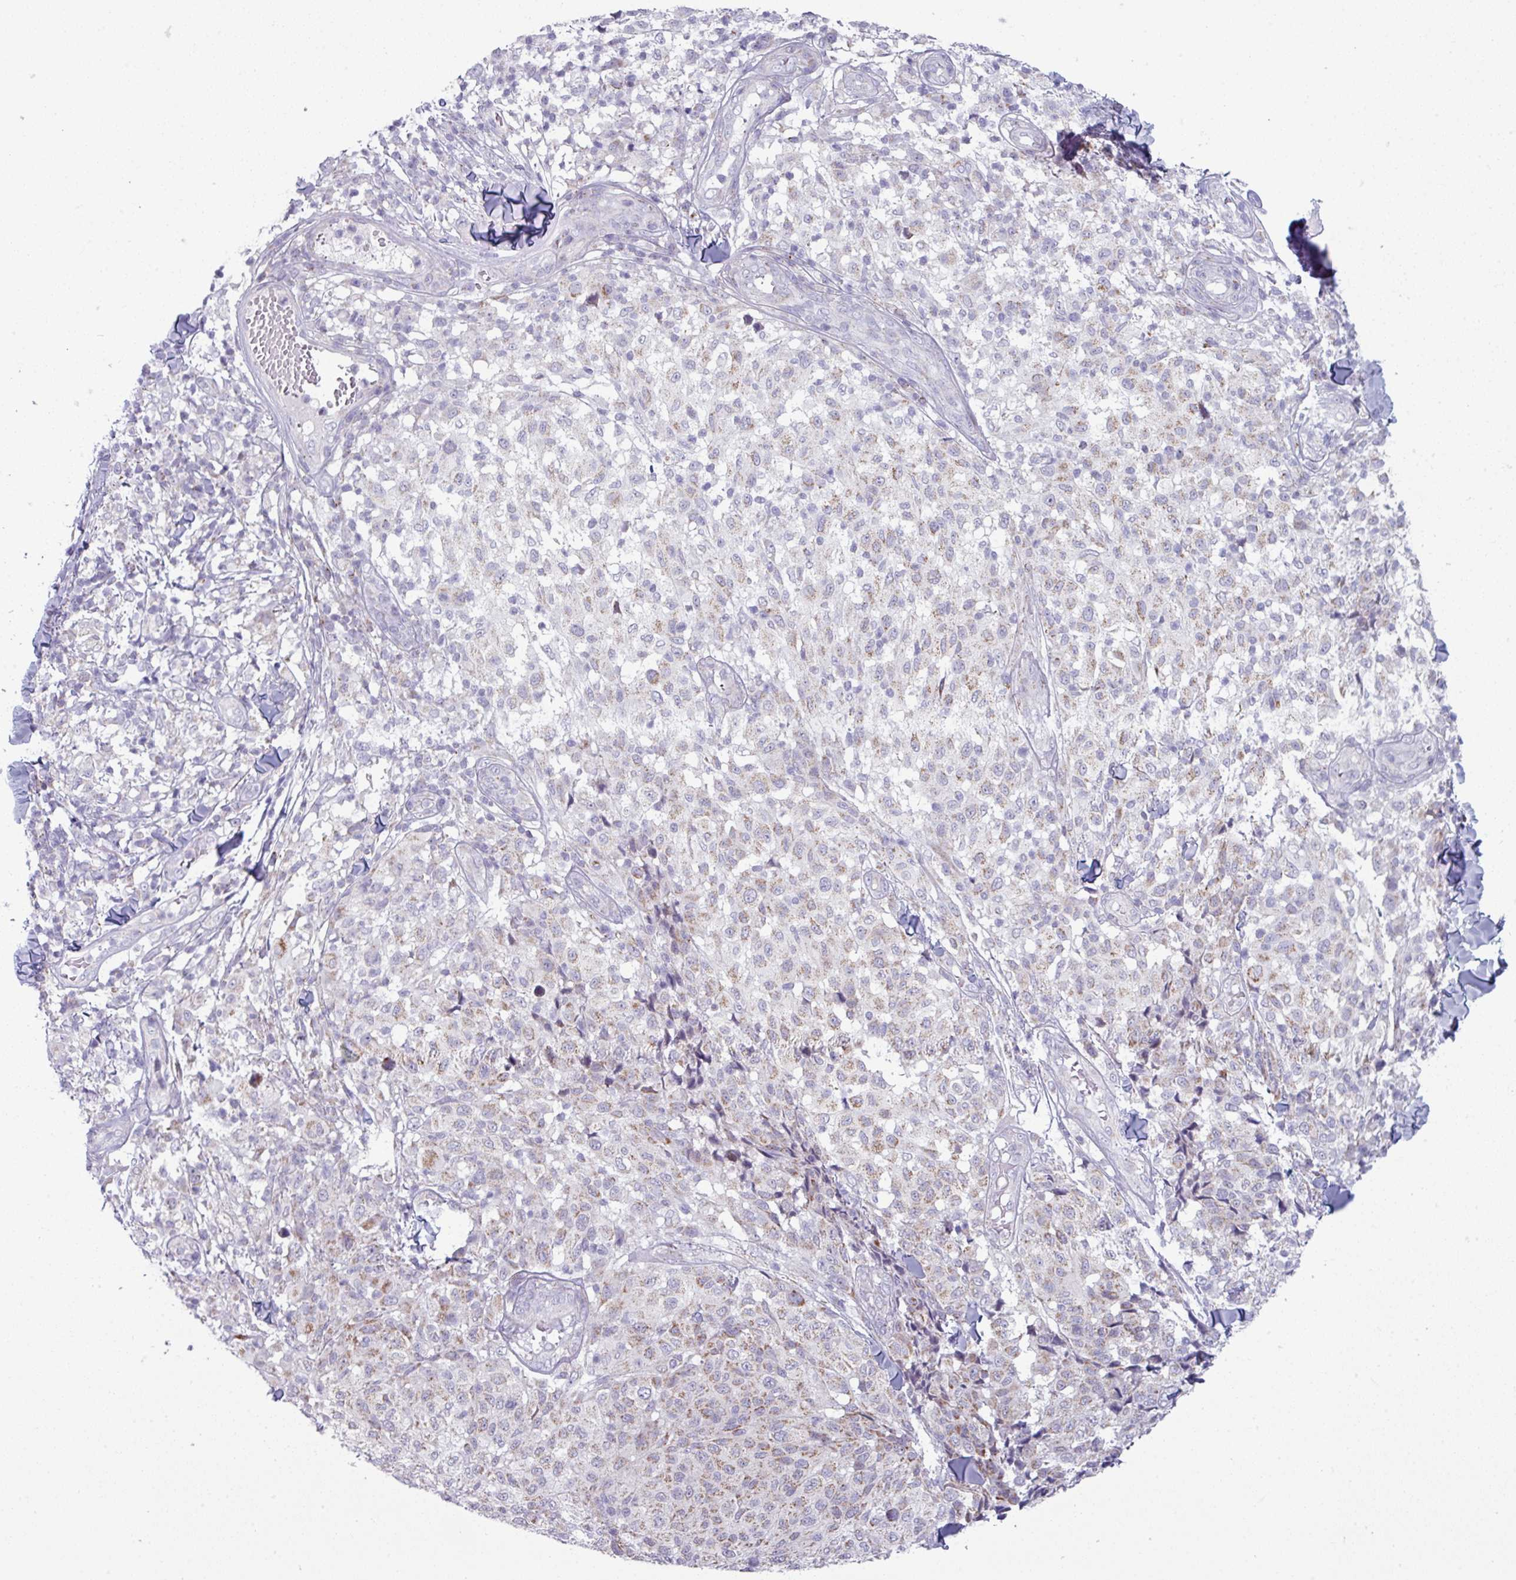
{"staining": {"intensity": "weak", "quantity": "25%-75%", "location": "cytoplasmic/membranous"}, "tissue": "melanoma", "cell_type": "Tumor cells", "image_type": "cancer", "snomed": [{"axis": "morphology", "description": "Malignant melanoma, NOS"}, {"axis": "topography", "description": "Skin"}], "caption": "IHC of melanoma demonstrates low levels of weak cytoplasmic/membranous expression in about 25%-75% of tumor cells.", "gene": "ZNF615", "patient": {"sex": "male", "age": 66}}